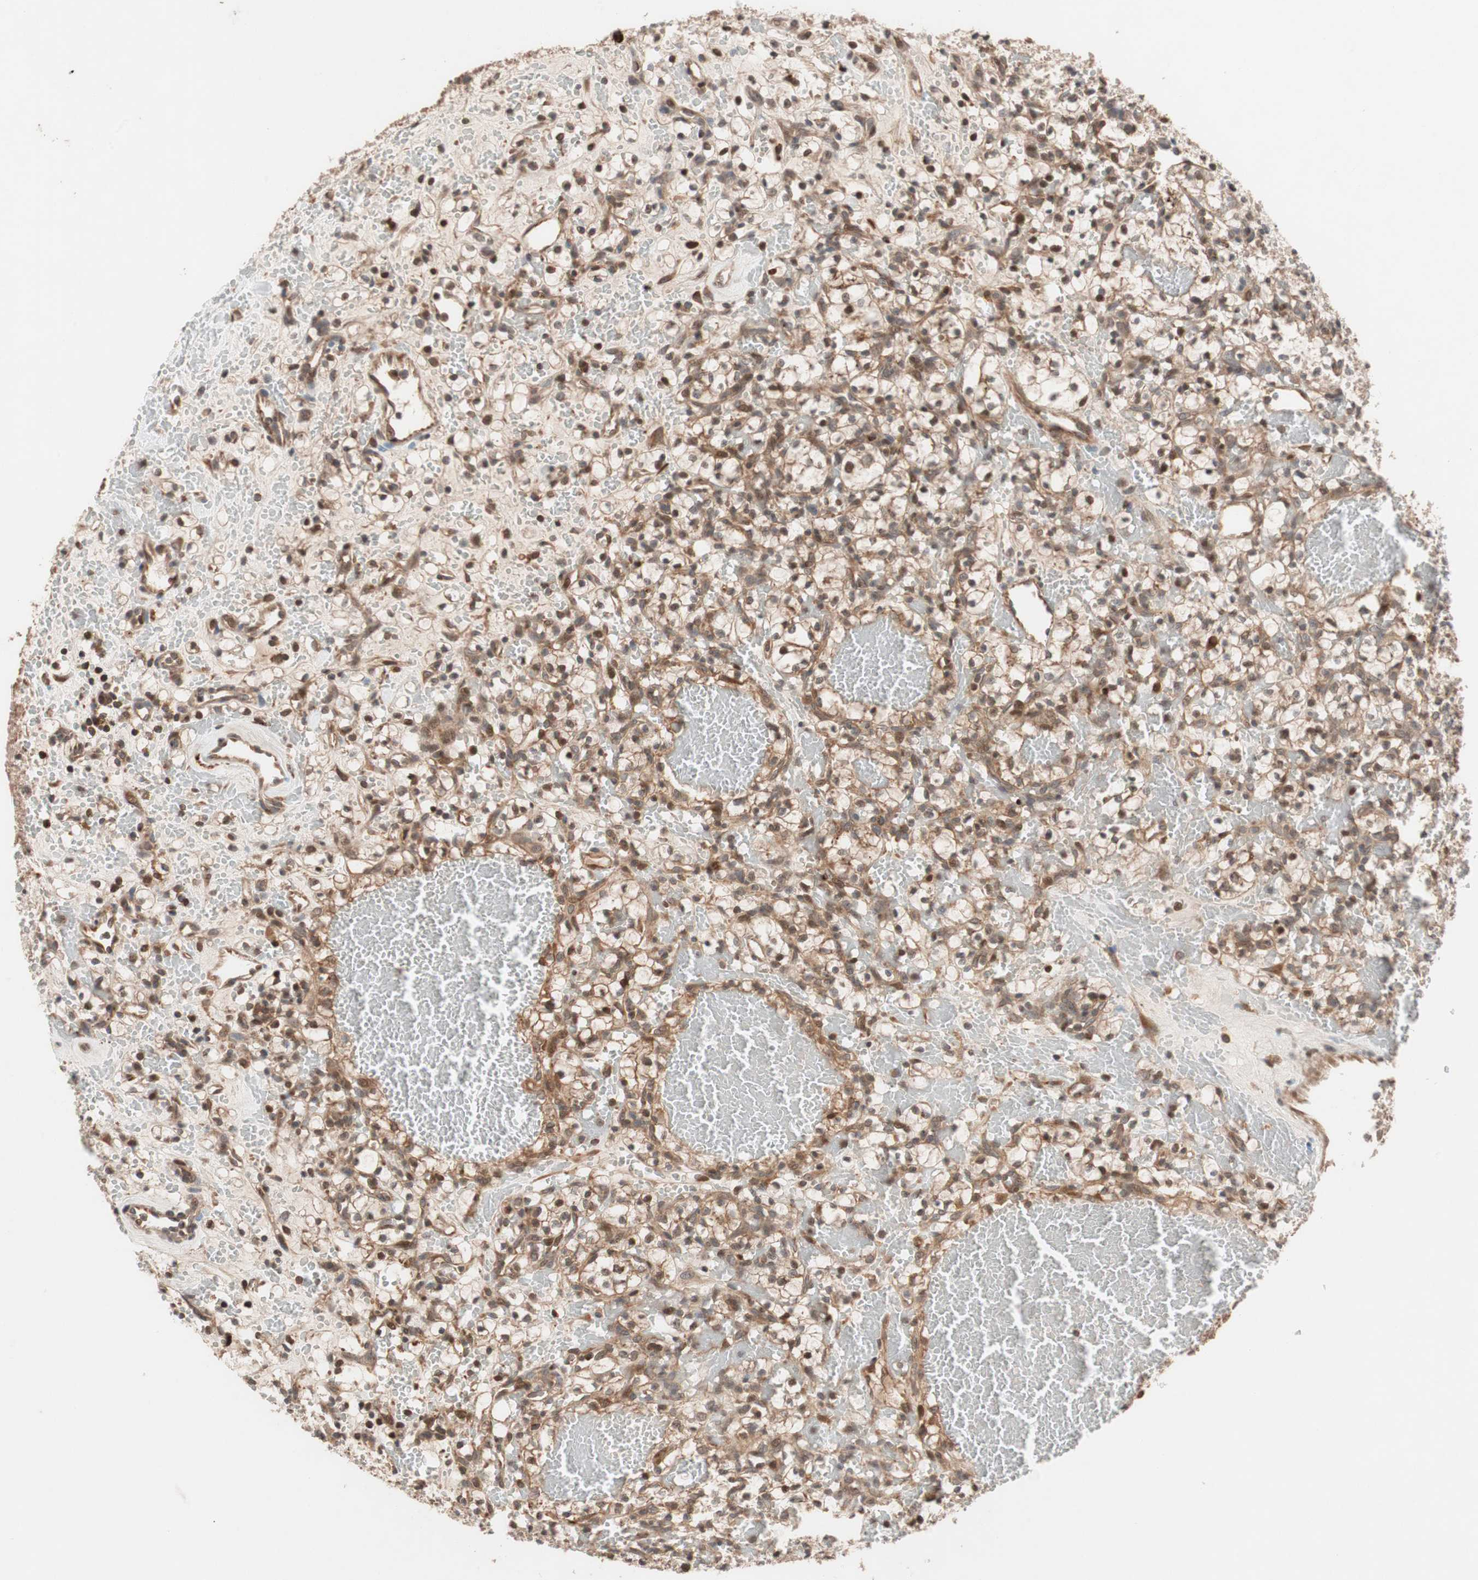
{"staining": {"intensity": "moderate", "quantity": ">75%", "location": "cytoplasmic/membranous,nuclear"}, "tissue": "renal cancer", "cell_type": "Tumor cells", "image_type": "cancer", "snomed": [{"axis": "morphology", "description": "Adenocarcinoma, NOS"}, {"axis": "topography", "description": "Kidney"}], "caption": "Immunohistochemistry (IHC) micrograph of adenocarcinoma (renal) stained for a protein (brown), which exhibits medium levels of moderate cytoplasmic/membranous and nuclear positivity in about >75% of tumor cells.", "gene": "NF2", "patient": {"sex": "female", "age": 60}}